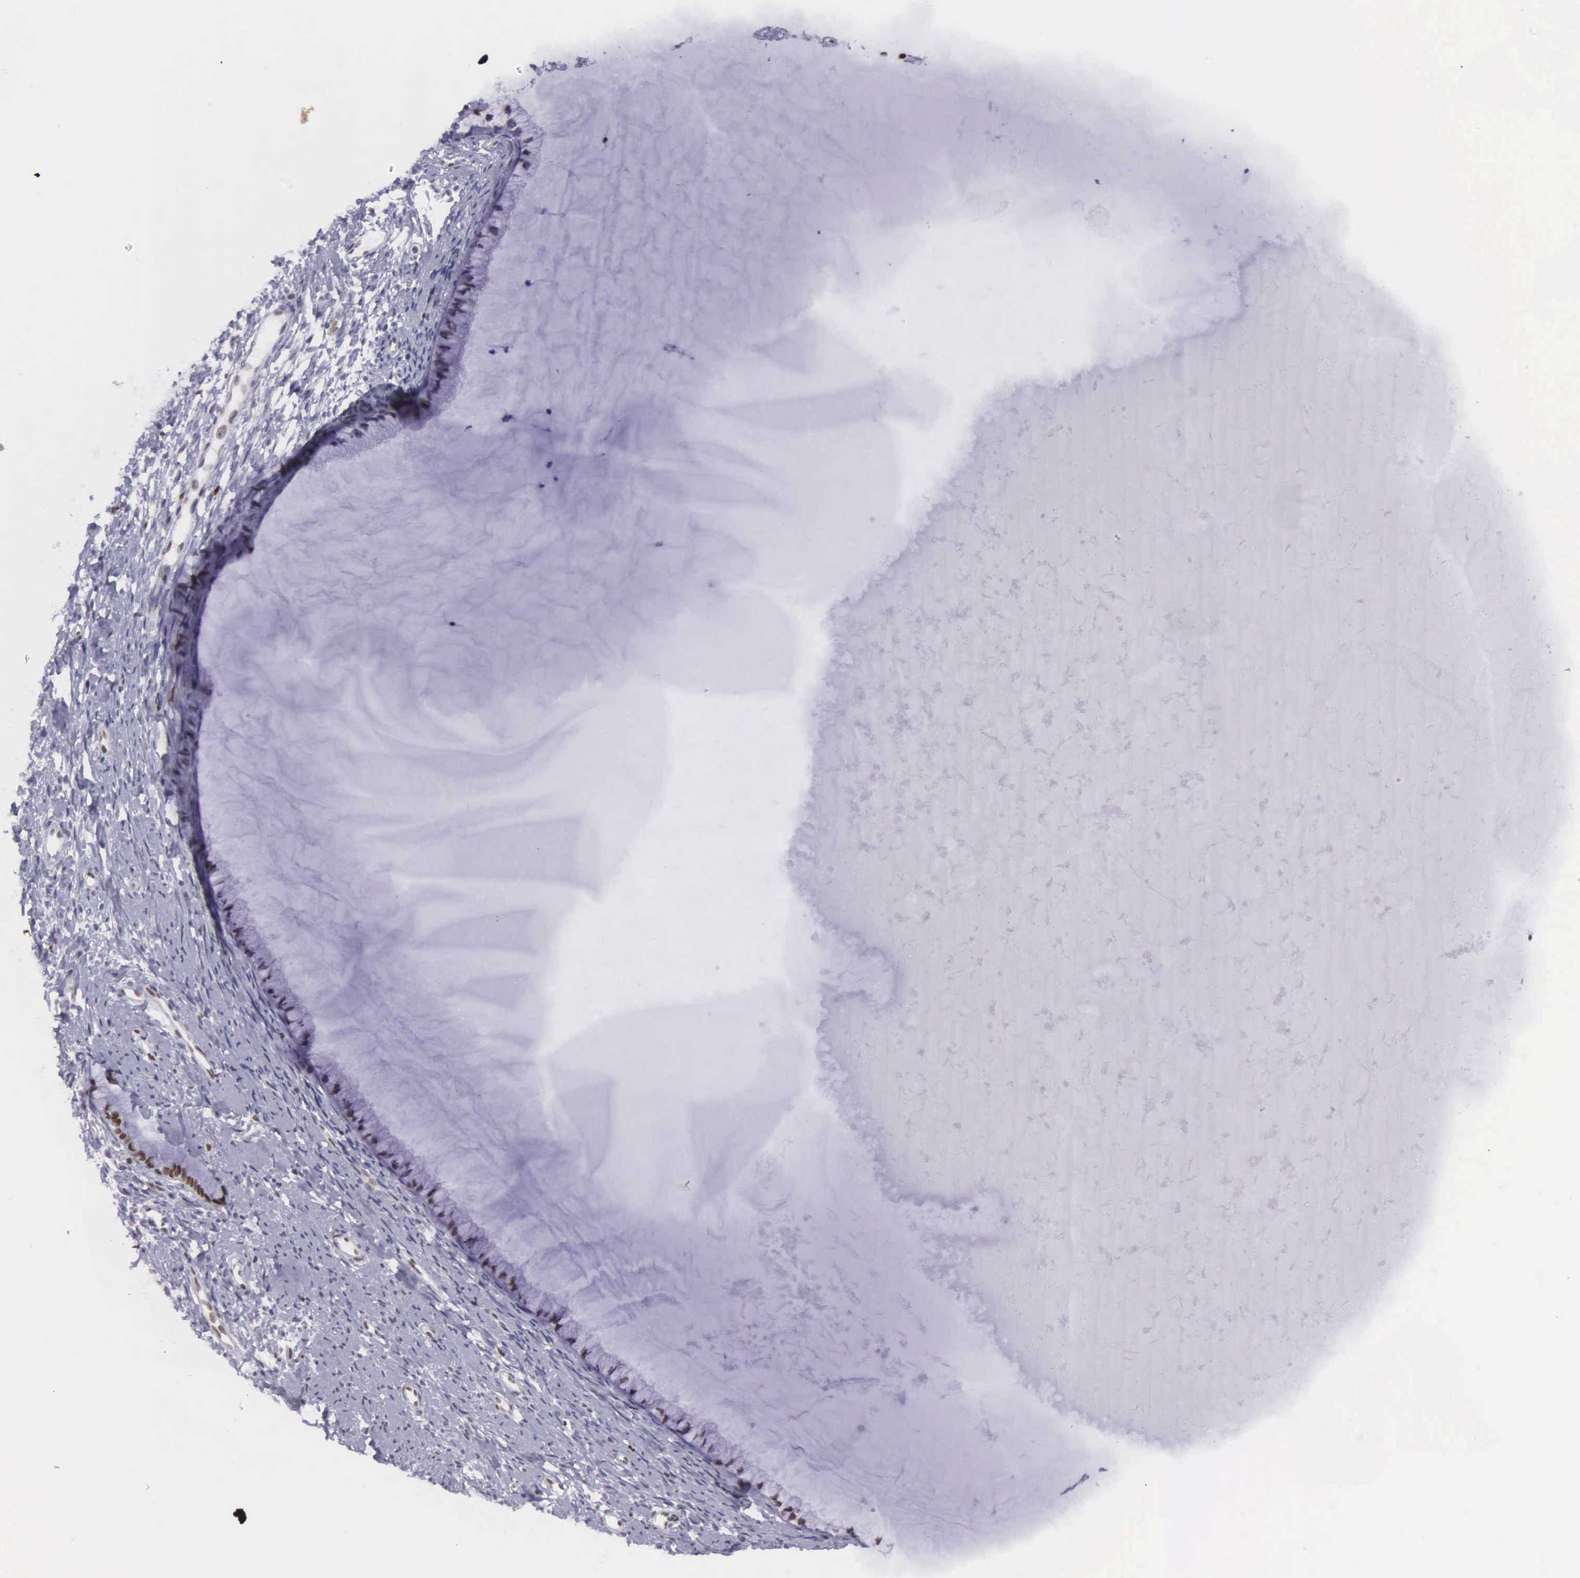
{"staining": {"intensity": "strong", "quantity": ">75%", "location": "nuclear"}, "tissue": "cervix", "cell_type": "Glandular cells", "image_type": "normal", "snomed": [{"axis": "morphology", "description": "Normal tissue, NOS"}, {"axis": "topography", "description": "Cervix"}], "caption": "Strong nuclear positivity for a protein is present in about >75% of glandular cells of normal cervix using immunohistochemistry.", "gene": "ETV6", "patient": {"sex": "female", "age": 82}}